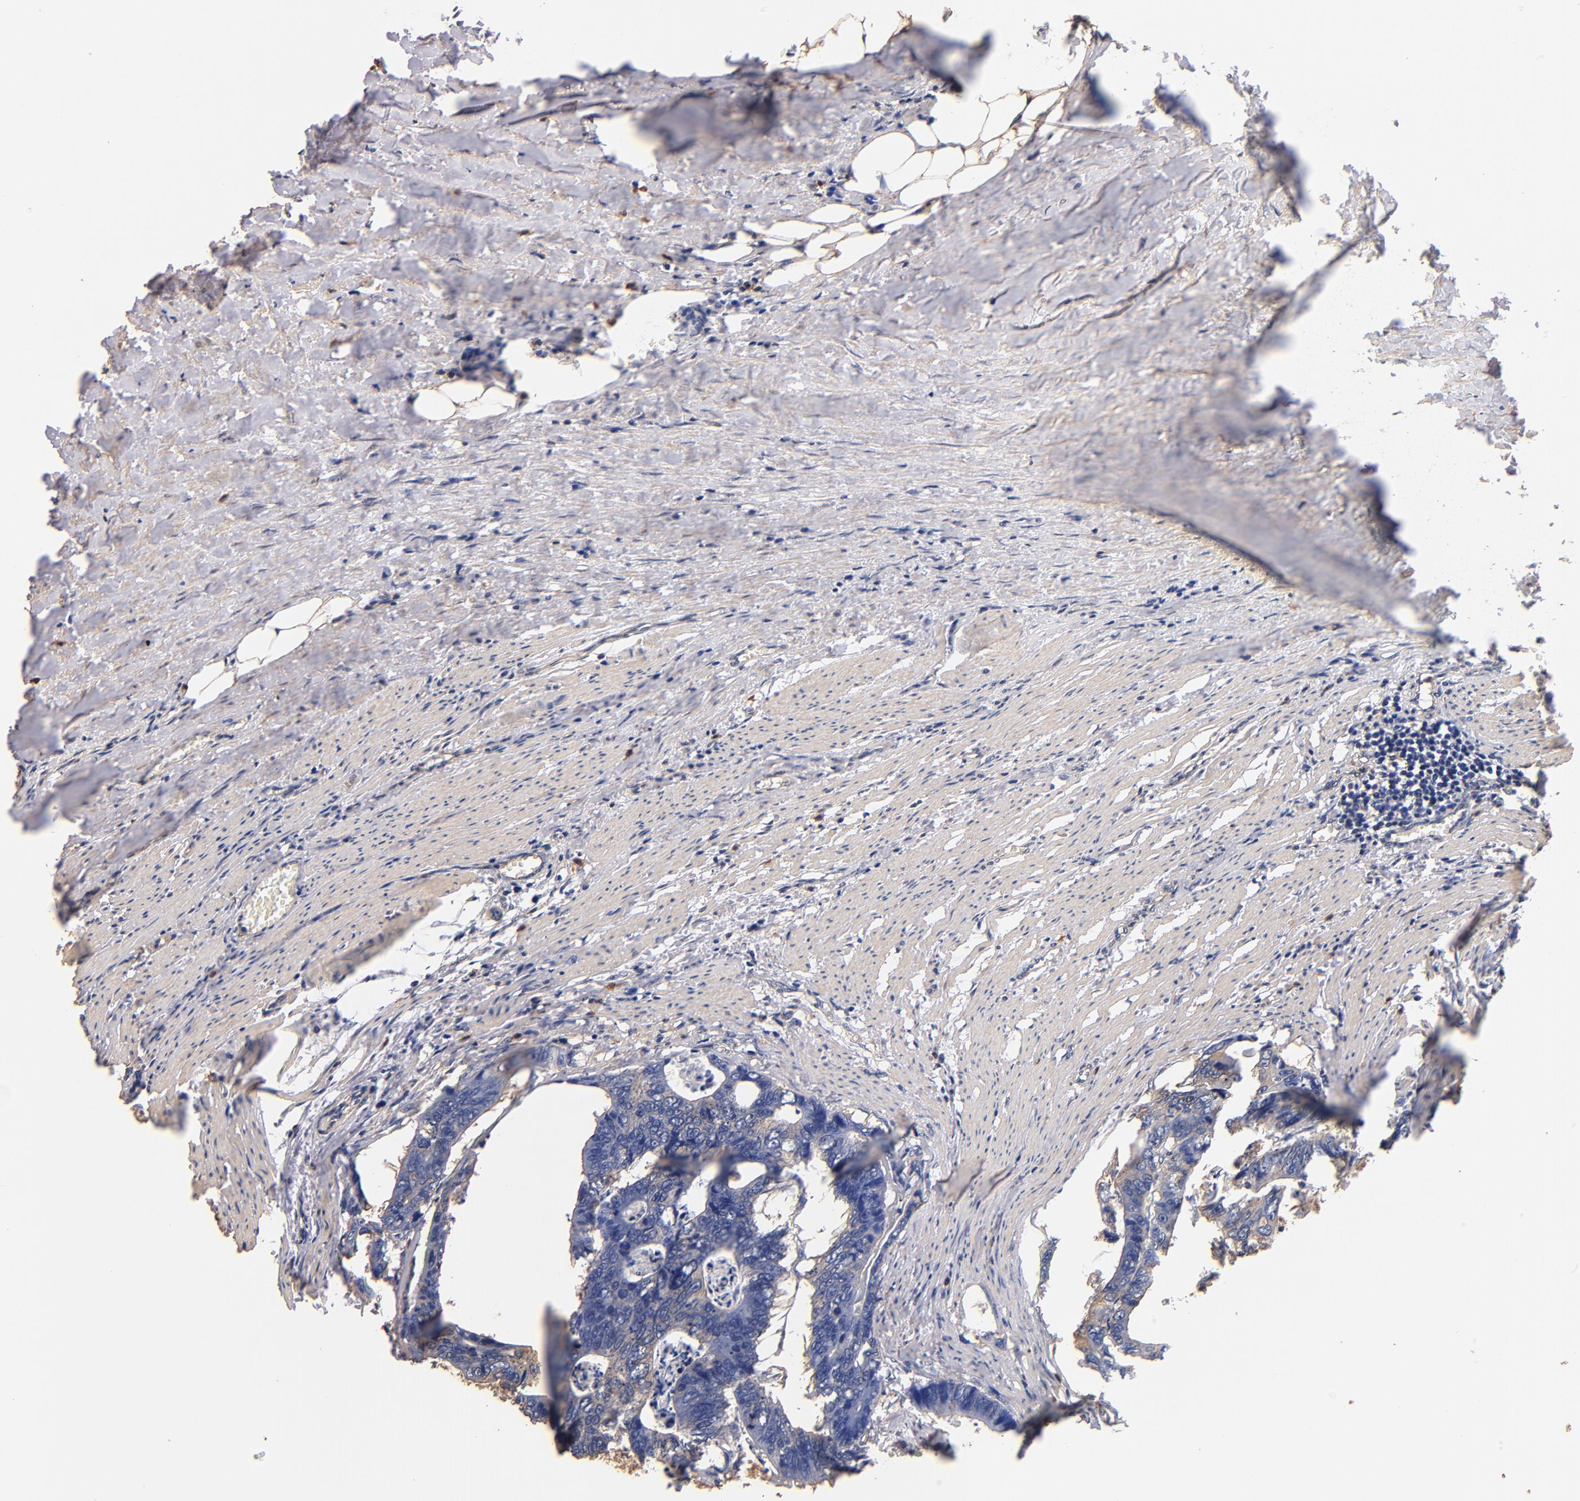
{"staining": {"intensity": "weak", "quantity": "25%-75%", "location": "cytoplasmic/membranous"}, "tissue": "colorectal cancer", "cell_type": "Tumor cells", "image_type": "cancer", "snomed": [{"axis": "morphology", "description": "Adenocarcinoma, NOS"}, {"axis": "topography", "description": "Colon"}], "caption": "Human colorectal cancer (adenocarcinoma) stained with a brown dye exhibits weak cytoplasmic/membranous positive positivity in about 25%-75% of tumor cells.", "gene": "RO60", "patient": {"sex": "female", "age": 55}}